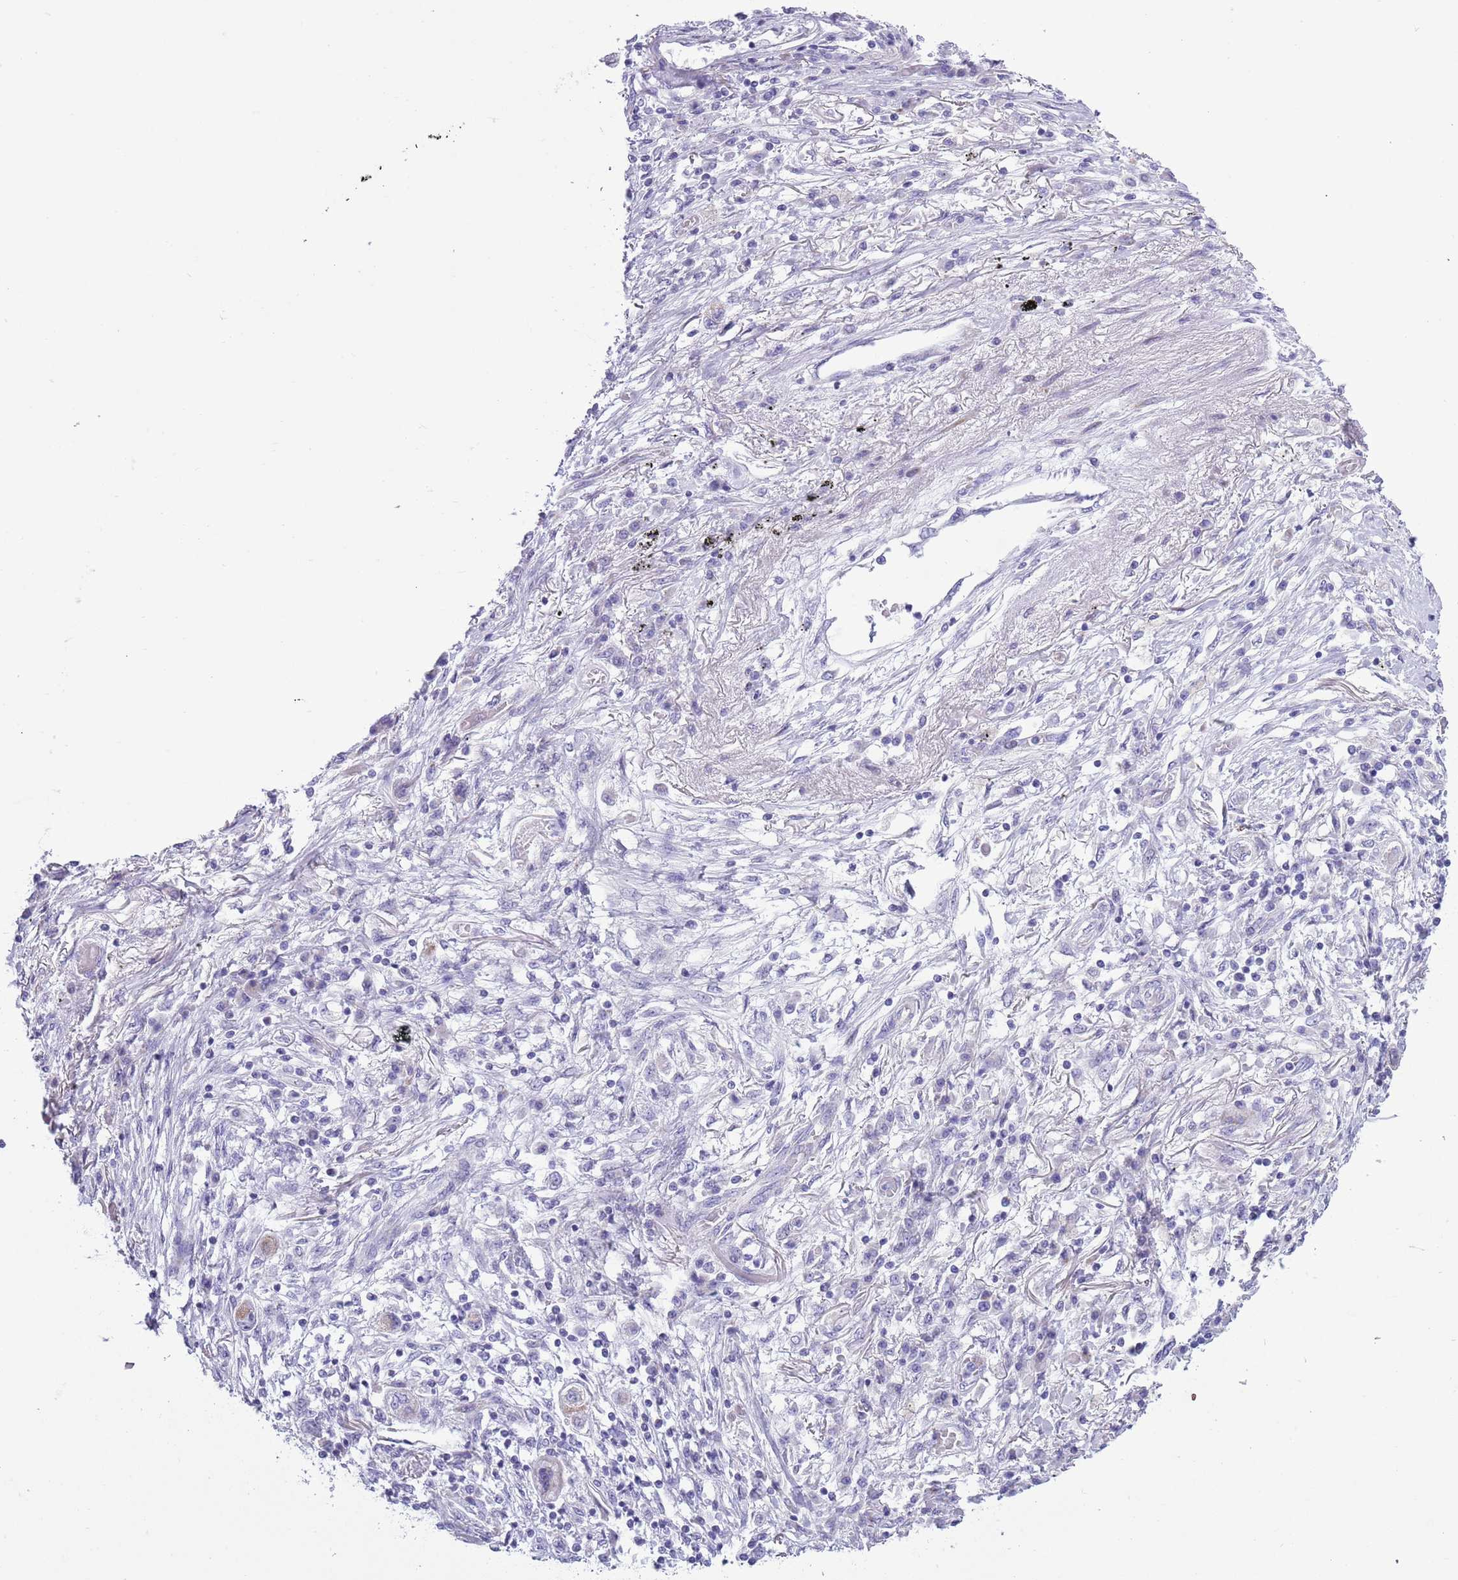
{"staining": {"intensity": "weak", "quantity": "25%-75%", "location": "cytoplasmic/membranous"}, "tissue": "lung cancer", "cell_type": "Tumor cells", "image_type": "cancer", "snomed": [{"axis": "morphology", "description": "Squamous cell carcinoma, NOS"}, {"axis": "topography", "description": "Lung"}], "caption": "This histopathology image demonstrates immunohistochemistry (IHC) staining of human squamous cell carcinoma (lung), with low weak cytoplasmic/membranous expression in approximately 25%-75% of tumor cells.", "gene": "MOCOS", "patient": {"sex": "male", "age": 74}}